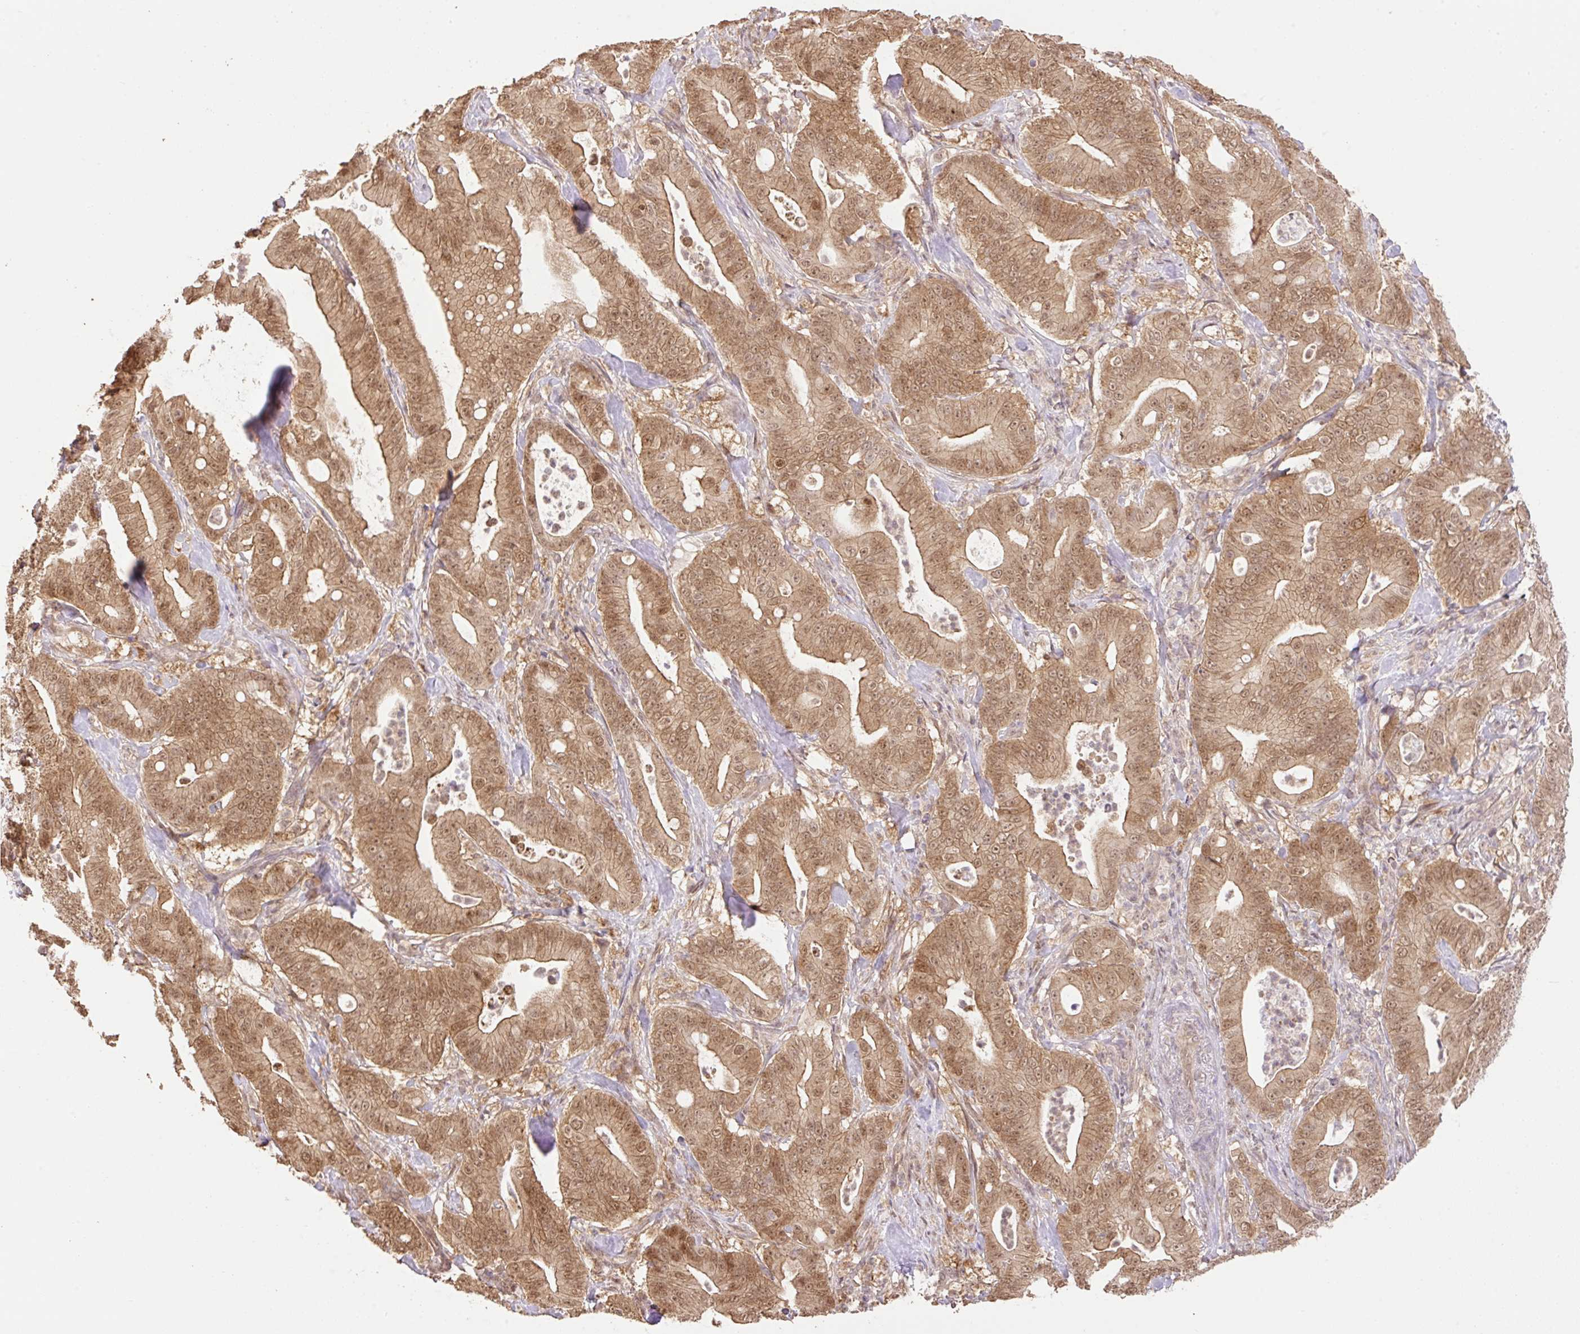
{"staining": {"intensity": "moderate", "quantity": ">75%", "location": "cytoplasmic/membranous,nuclear"}, "tissue": "pancreatic cancer", "cell_type": "Tumor cells", "image_type": "cancer", "snomed": [{"axis": "morphology", "description": "Adenocarcinoma, NOS"}, {"axis": "topography", "description": "Pancreas"}], "caption": "An image of human pancreatic cancer (adenocarcinoma) stained for a protein displays moderate cytoplasmic/membranous and nuclear brown staining in tumor cells.", "gene": "VPS25", "patient": {"sex": "male", "age": 71}}